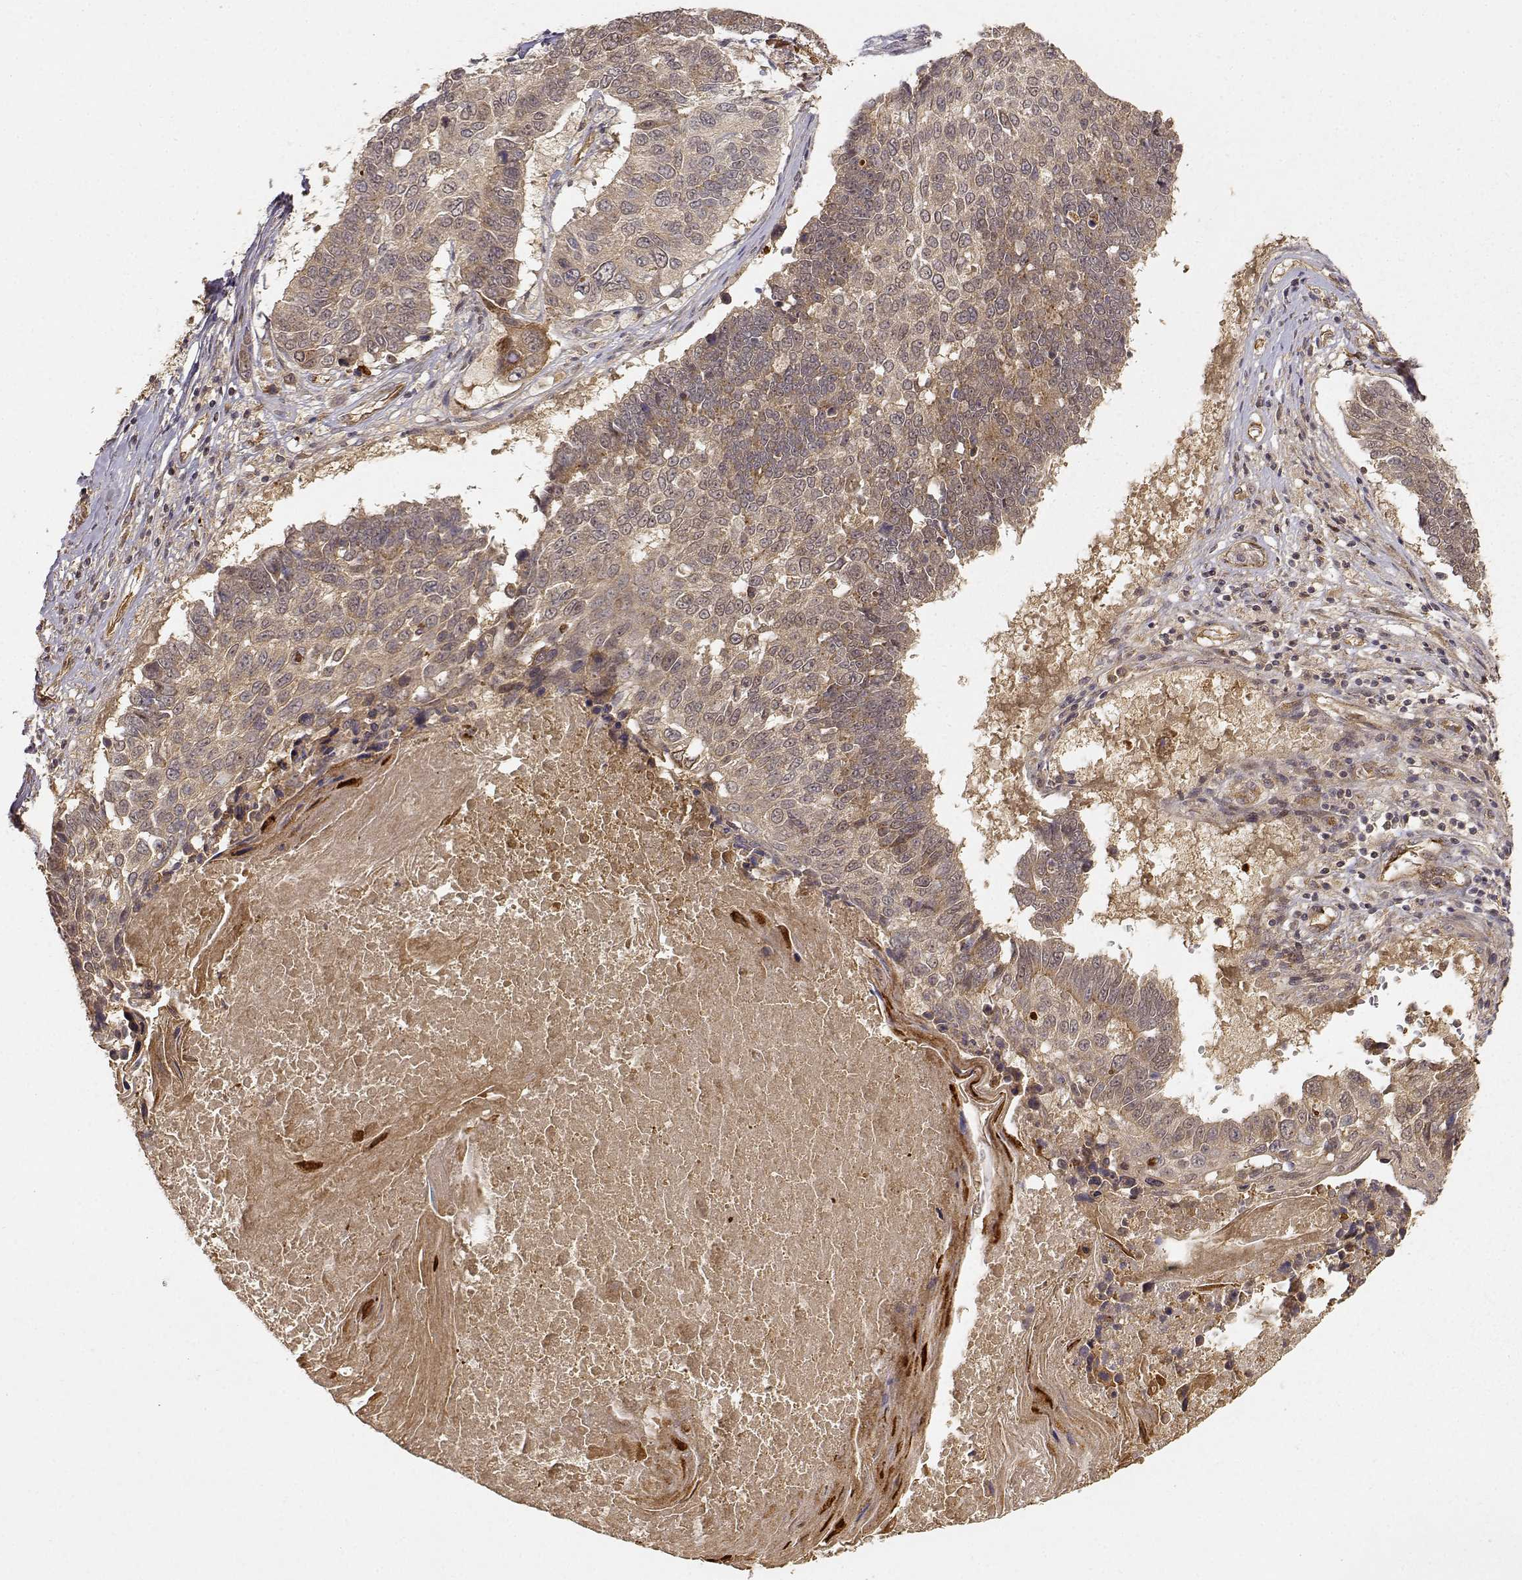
{"staining": {"intensity": "moderate", "quantity": ">75%", "location": "cytoplasmic/membranous"}, "tissue": "lung cancer", "cell_type": "Tumor cells", "image_type": "cancer", "snomed": [{"axis": "morphology", "description": "Squamous cell carcinoma, NOS"}, {"axis": "topography", "description": "Lung"}], "caption": "Immunohistochemistry (IHC) micrograph of lung cancer stained for a protein (brown), which reveals medium levels of moderate cytoplasmic/membranous expression in approximately >75% of tumor cells.", "gene": "CDK5RAP2", "patient": {"sex": "male", "age": 73}}